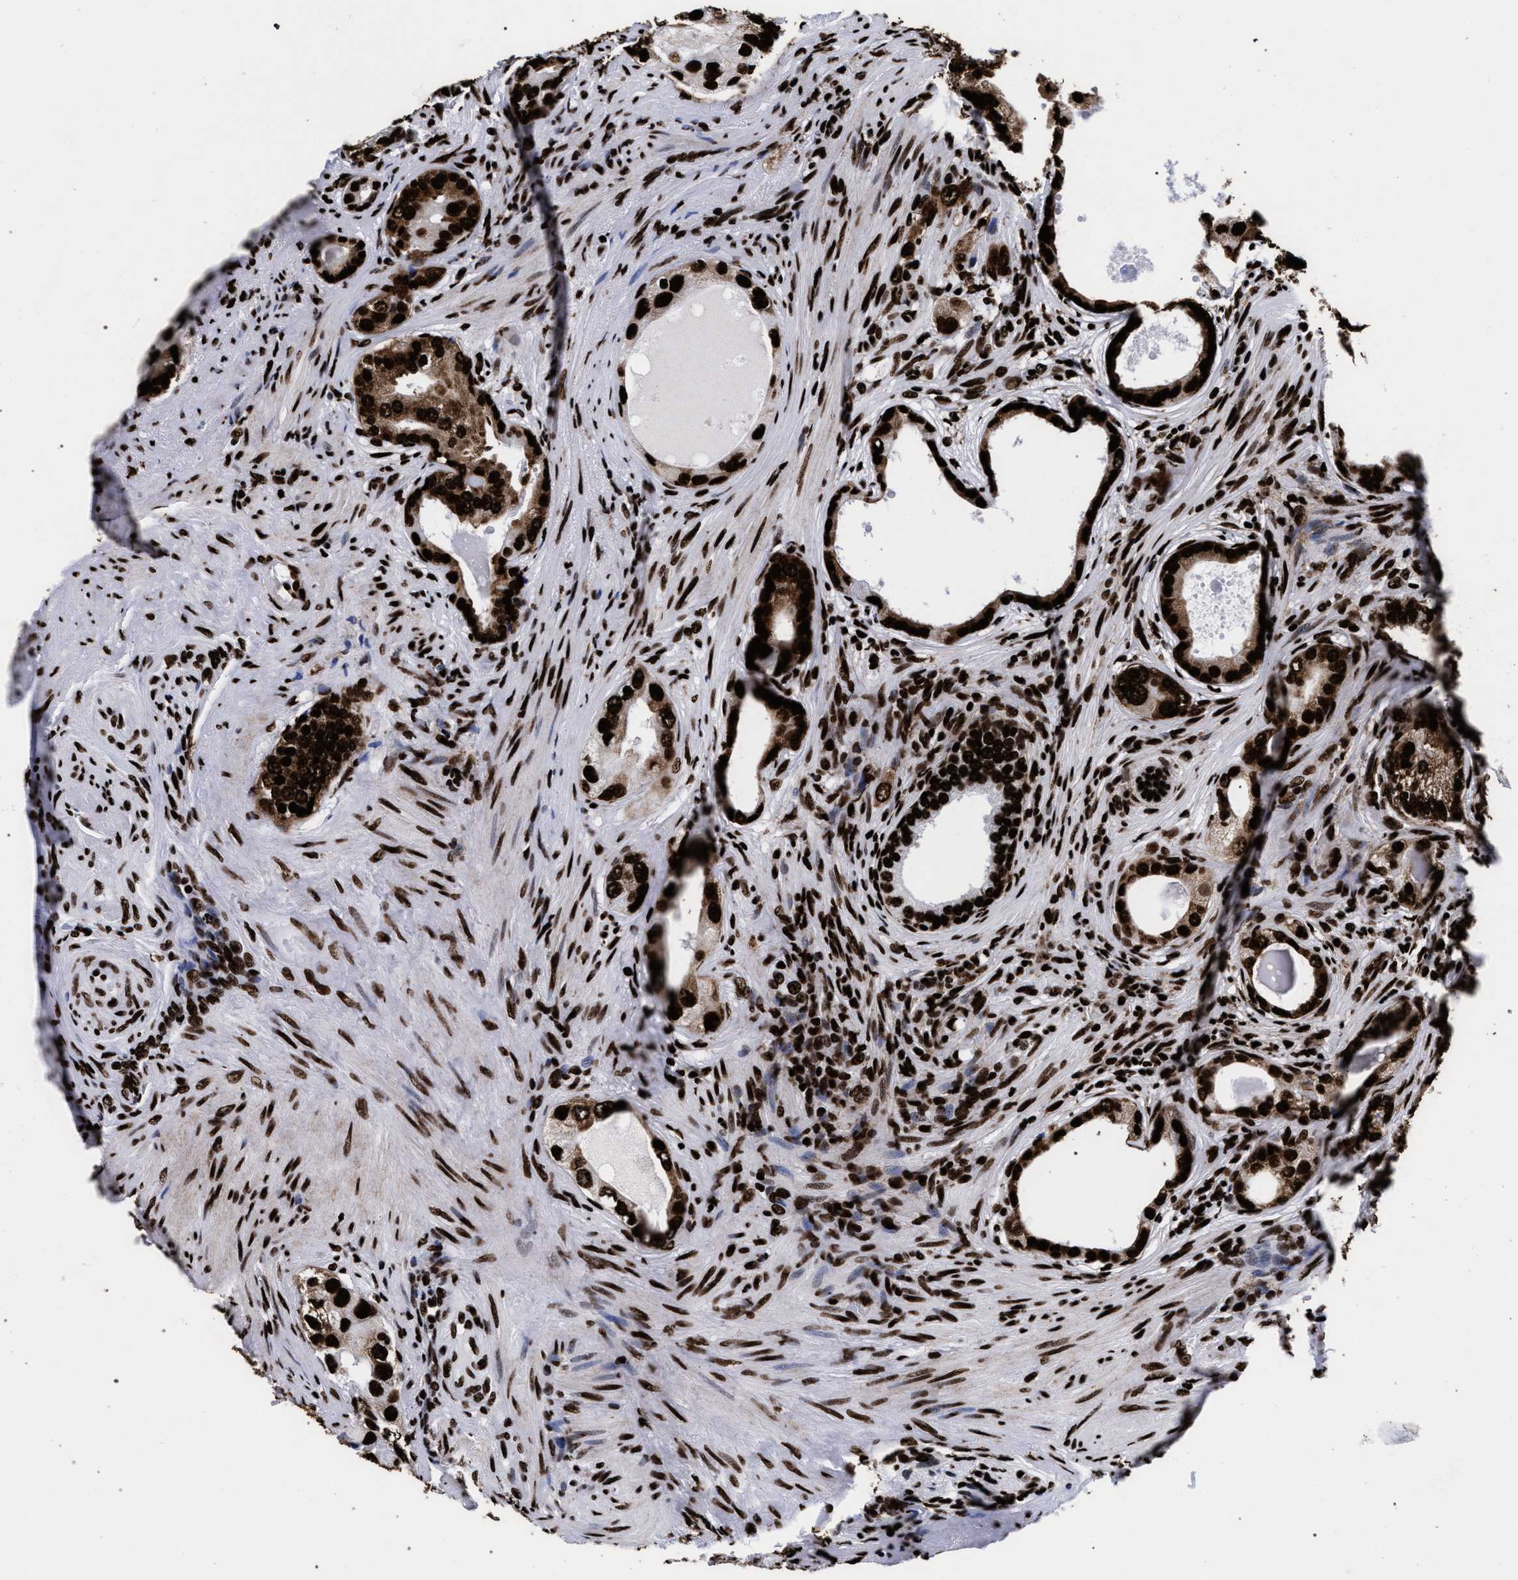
{"staining": {"intensity": "strong", "quantity": ">75%", "location": "cytoplasmic/membranous,nuclear"}, "tissue": "prostate cancer", "cell_type": "Tumor cells", "image_type": "cancer", "snomed": [{"axis": "morphology", "description": "Adenocarcinoma, High grade"}, {"axis": "topography", "description": "Prostate"}], "caption": "Immunohistochemical staining of human prostate cancer reveals high levels of strong cytoplasmic/membranous and nuclear expression in about >75% of tumor cells.", "gene": "HNRNPA1", "patient": {"sex": "male", "age": 66}}